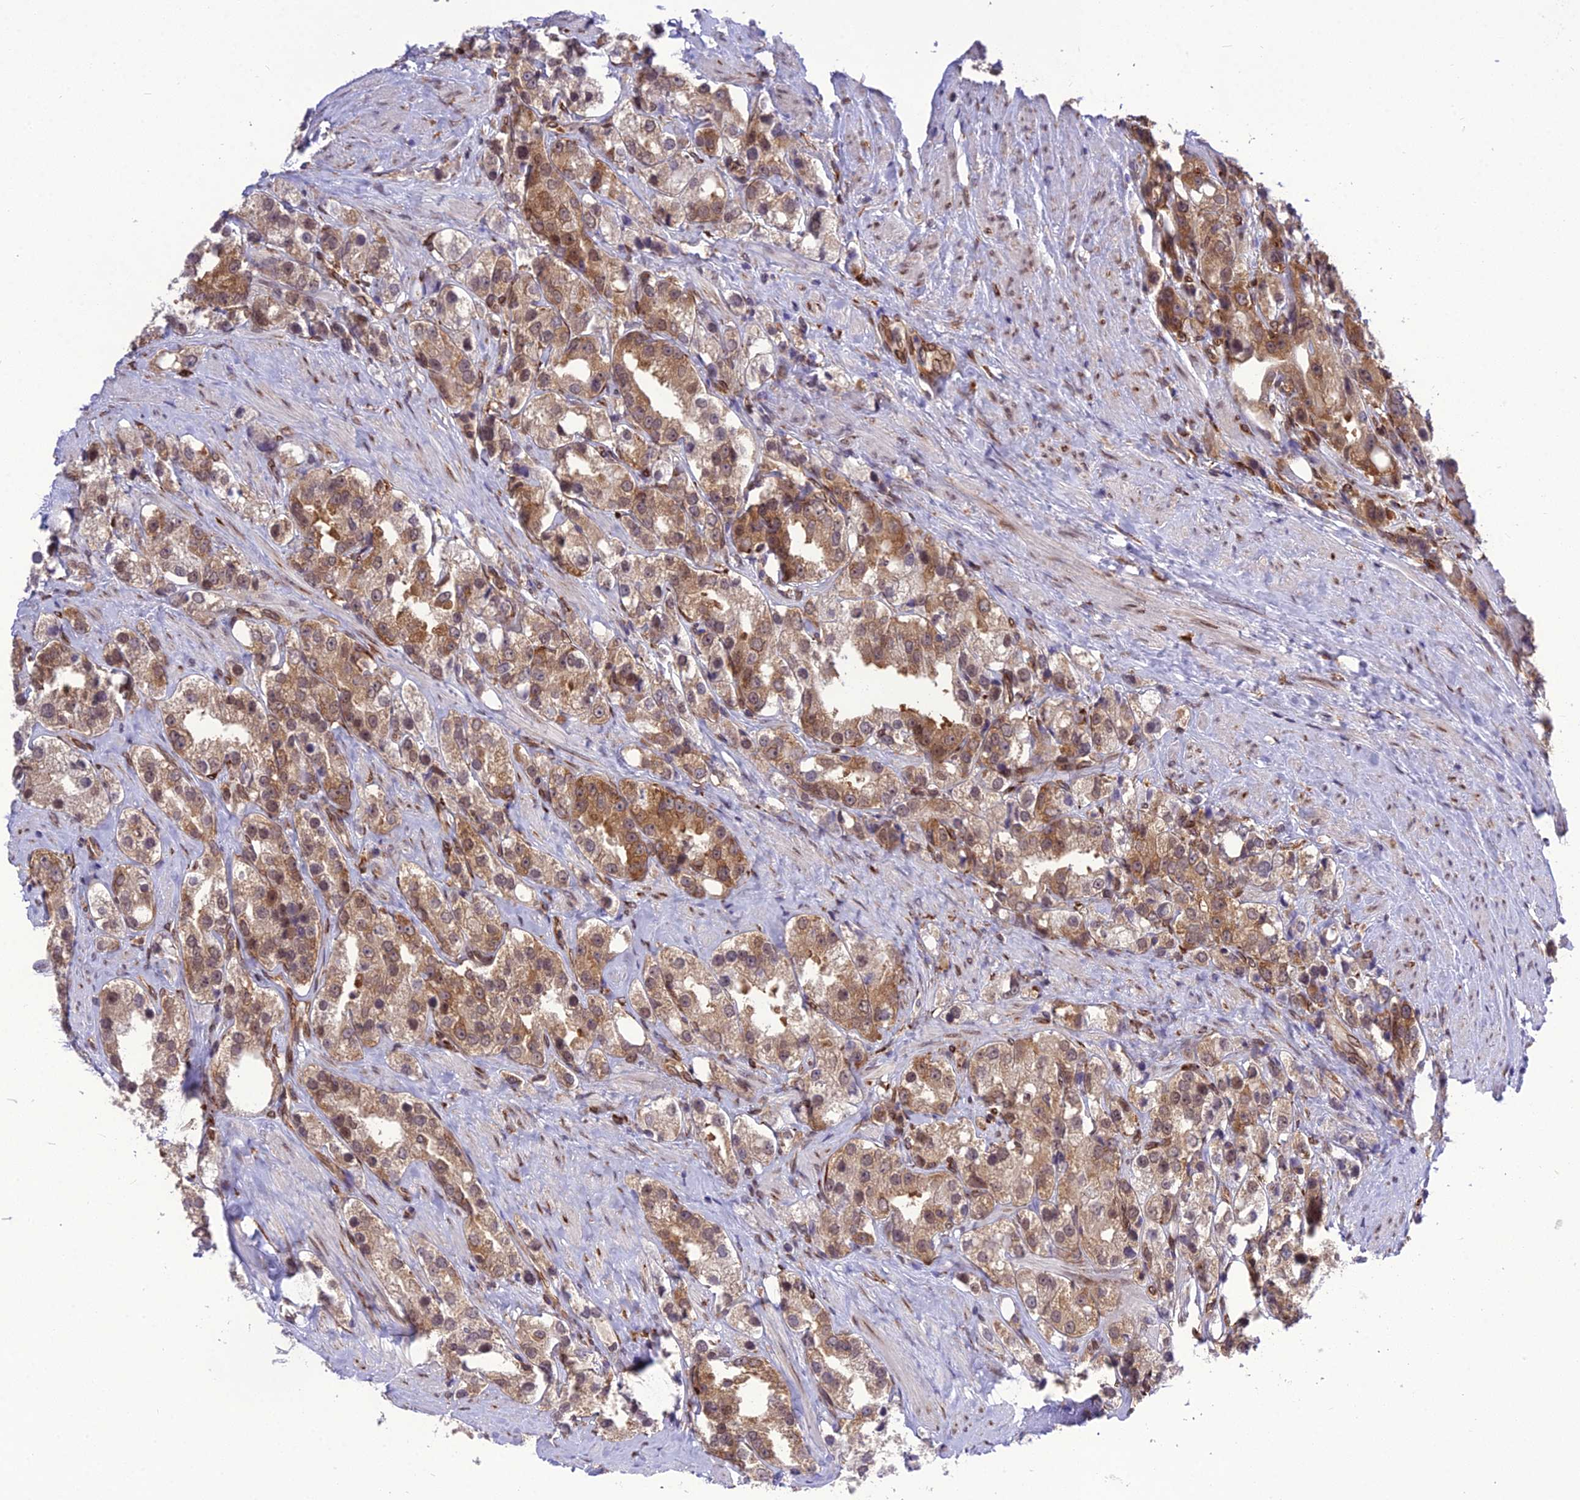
{"staining": {"intensity": "moderate", "quantity": ">75%", "location": "cytoplasmic/membranous"}, "tissue": "prostate cancer", "cell_type": "Tumor cells", "image_type": "cancer", "snomed": [{"axis": "morphology", "description": "Adenocarcinoma, NOS"}, {"axis": "topography", "description": "Prostate"}], "caption": "Moderate cytoplasmic/membranous positivity is present in approximately >75% of tumor cells in prostate adenocarcinoma.", "gene": "DHCR7", "patient": {"sex": "male", "age": 79}}